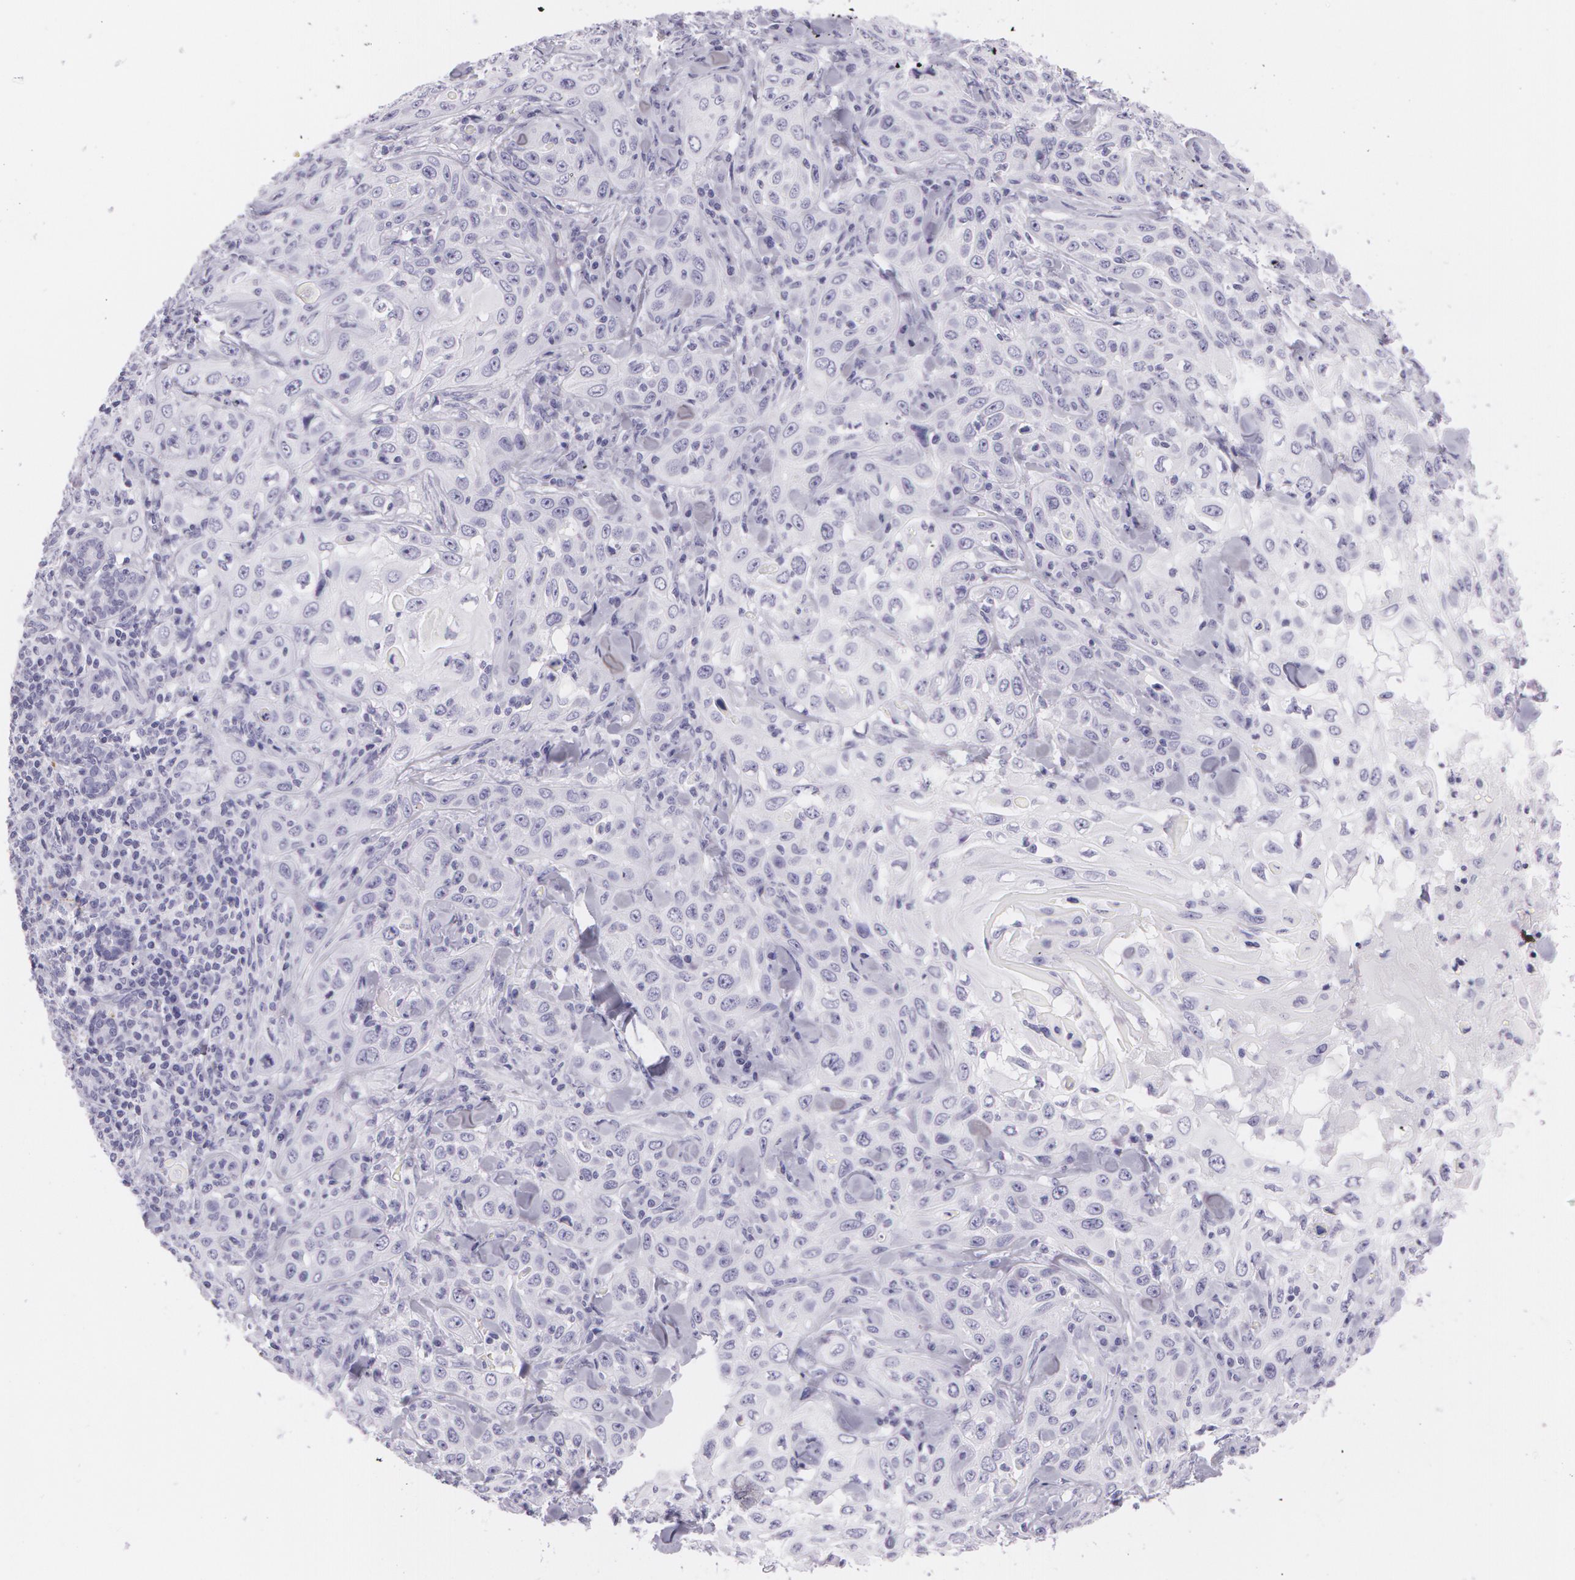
{"staining": {"intensity": "negative", "quantity": "none", "location": "none"}, "tissue": "skin cancer", "cell_type": "Tumor cells", "image_type": "cancer", "snomed": [{"axis": "morphology", "description": "Squamous cell carcinoma, NOS"}, {"axis": "topography", "description": "Skin"}], "caption": "High power microscopy histopathology image of an immunohistochemistry (IHC) photomicrograph of skin cancer (squamous cell carcinoma), revealing no significant expression in tumor cells.", "gene": "SNCG", "patient": {"sex": "male", "age": 84}}